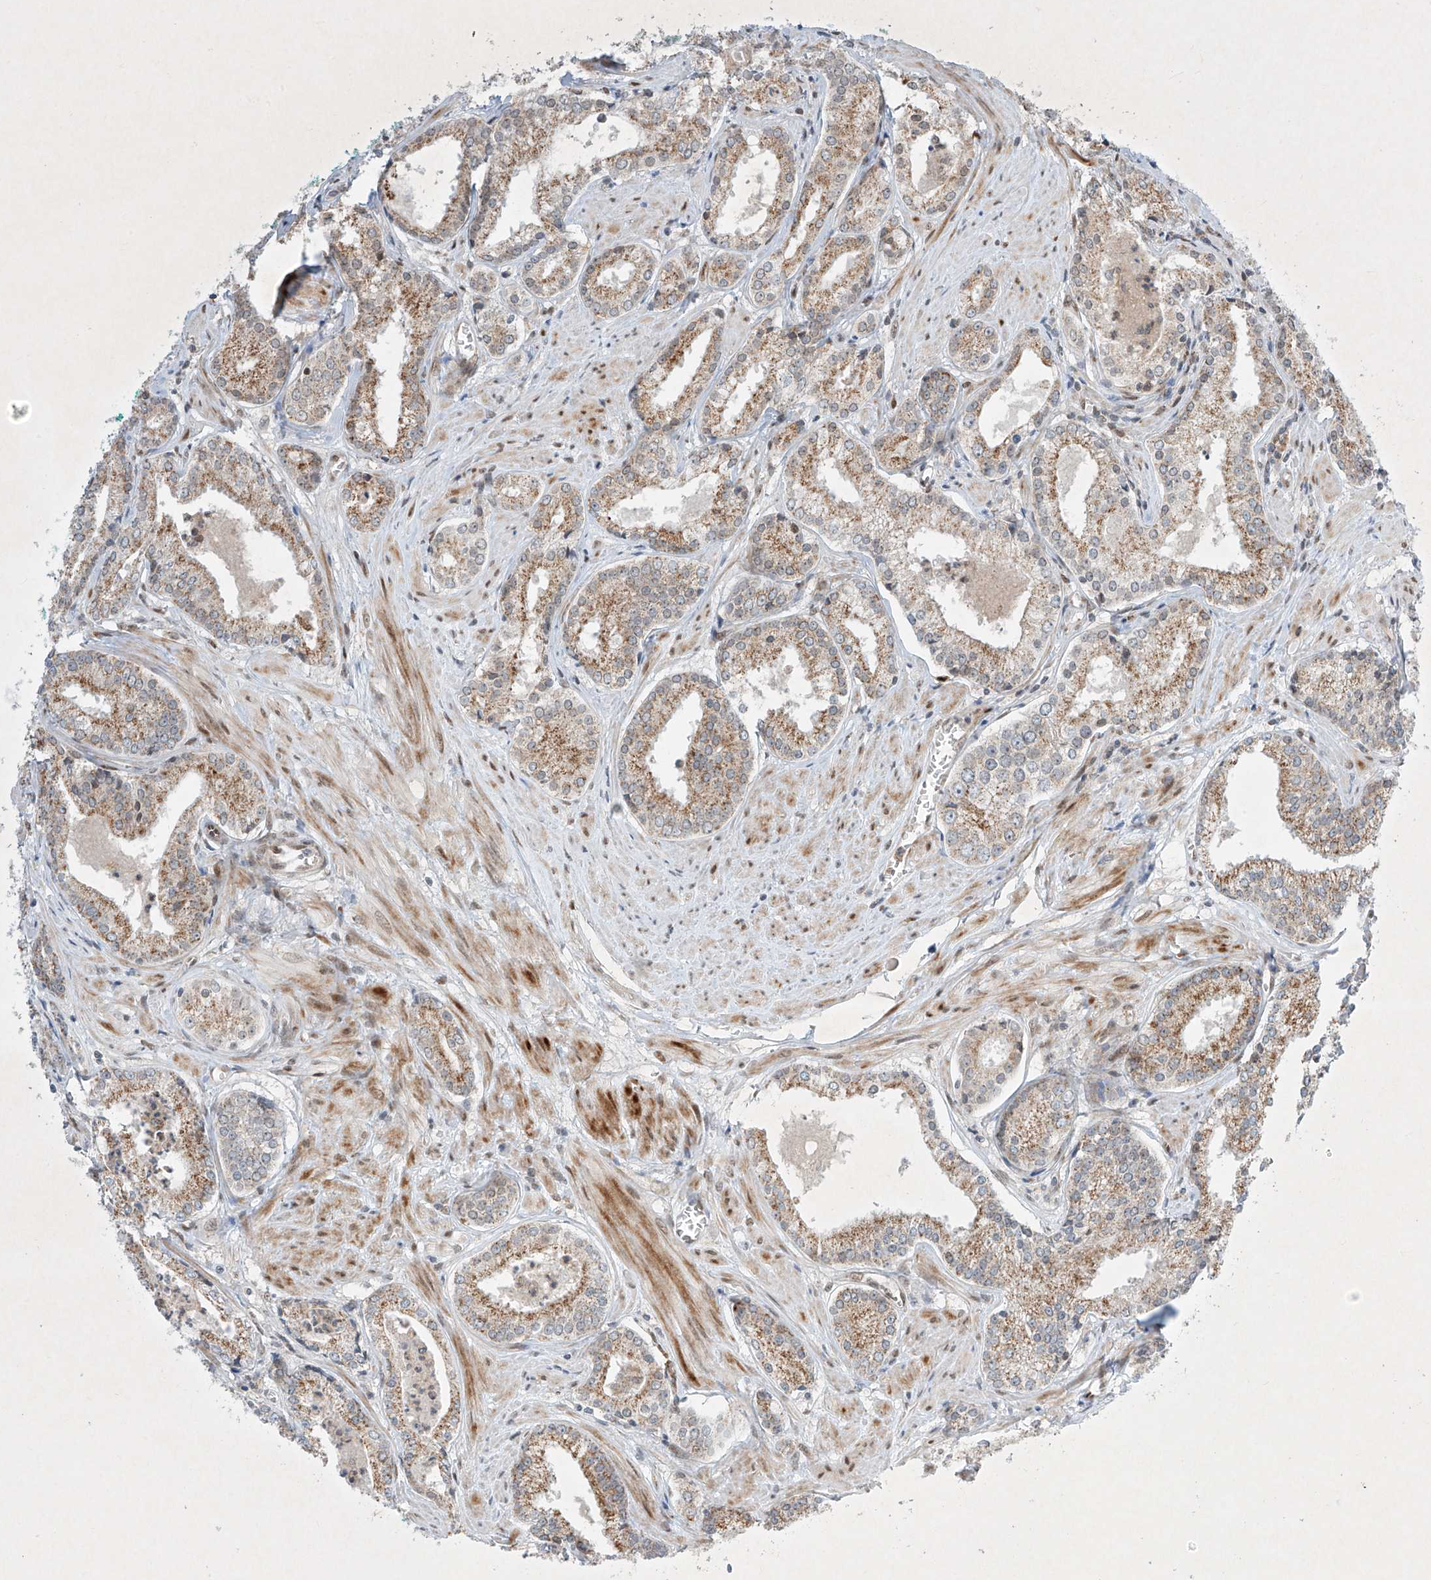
{"staining": {"intensity": "moderate", "quantity": ">75%", "location": "cytoplasmic/membranous"}, "tissue": "prostate cancer", "cell_type": "Tumor cells", "image_type": "cancer", "snomed": [{"axis": "morphology", "description": "Adenocarcinoma, Low grade"}, {"axis": "topography", "description": "Prostate"}], "caption": "Protein expression by immunohistochemistry displays moderate cytoplasmic/membranous expression in about >75% of tumor cells in prostate adenocarcinoma (low-grade). Immunohistochemistry (ihc) stains the protein in brown and the nuclei are stained blue.", "gene": "EPG5", "patient": {"sex": "male", "age": 54}}